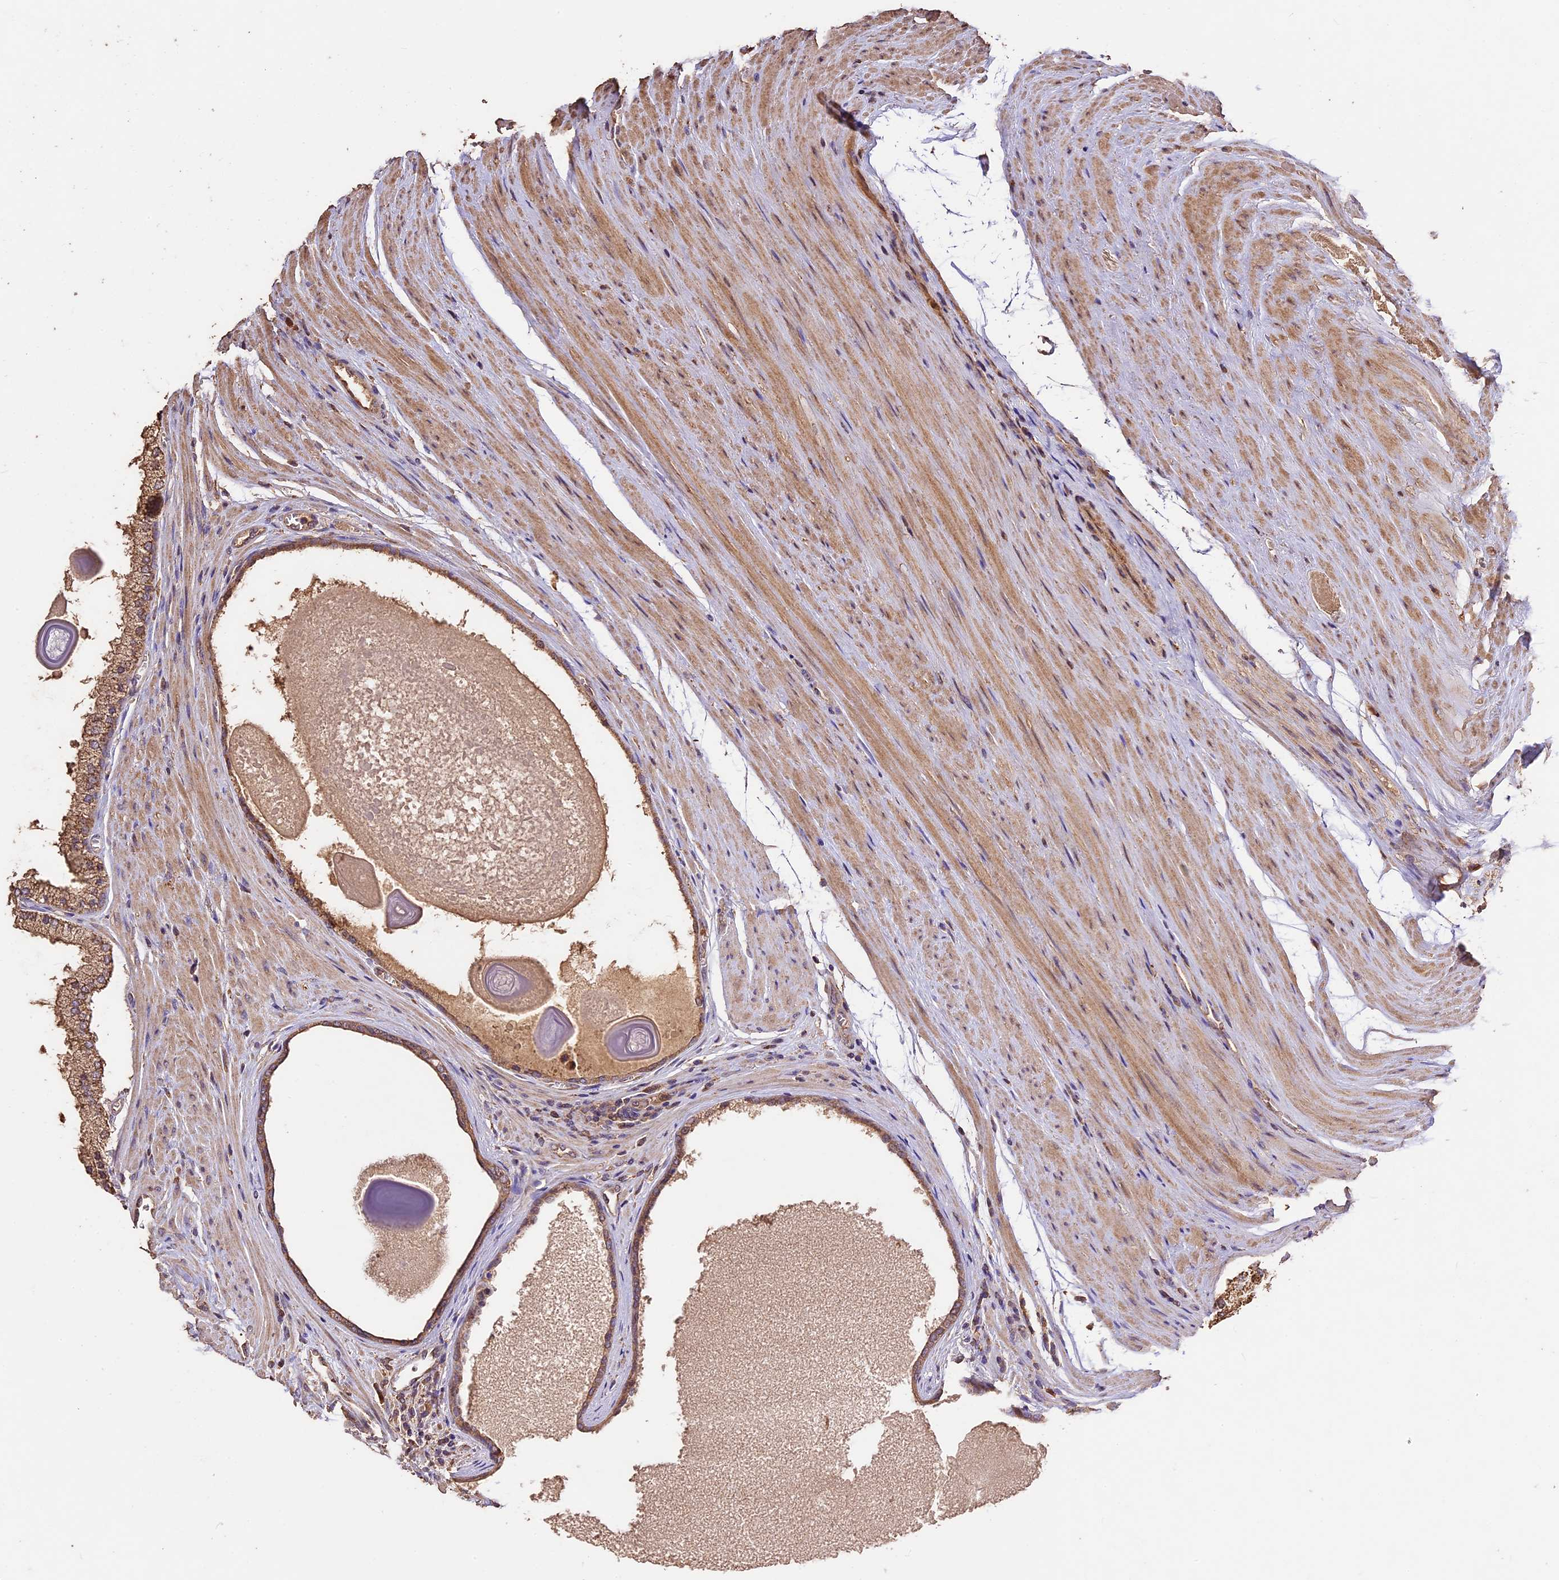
{"staining": {"intensity": "moderate", "quantity": ">75%", "location": "cytoplasmic/membranous"}, "tissue": "prostate cancer", "cell_type": "Tumor cells", "image_type": "cancer", "snomed": [{"axis": "morphology", "description": "Adenocarcinoma, High grade"}, {"axis": "topography", "description": "Prostate"}], "caption": "Prostate cancer stained for a protein shows moderate cytoplasmic/membranous positivity in tumor cells.", "gene": "CRLF1", "patient": {"sex": "male", "age": 60}}